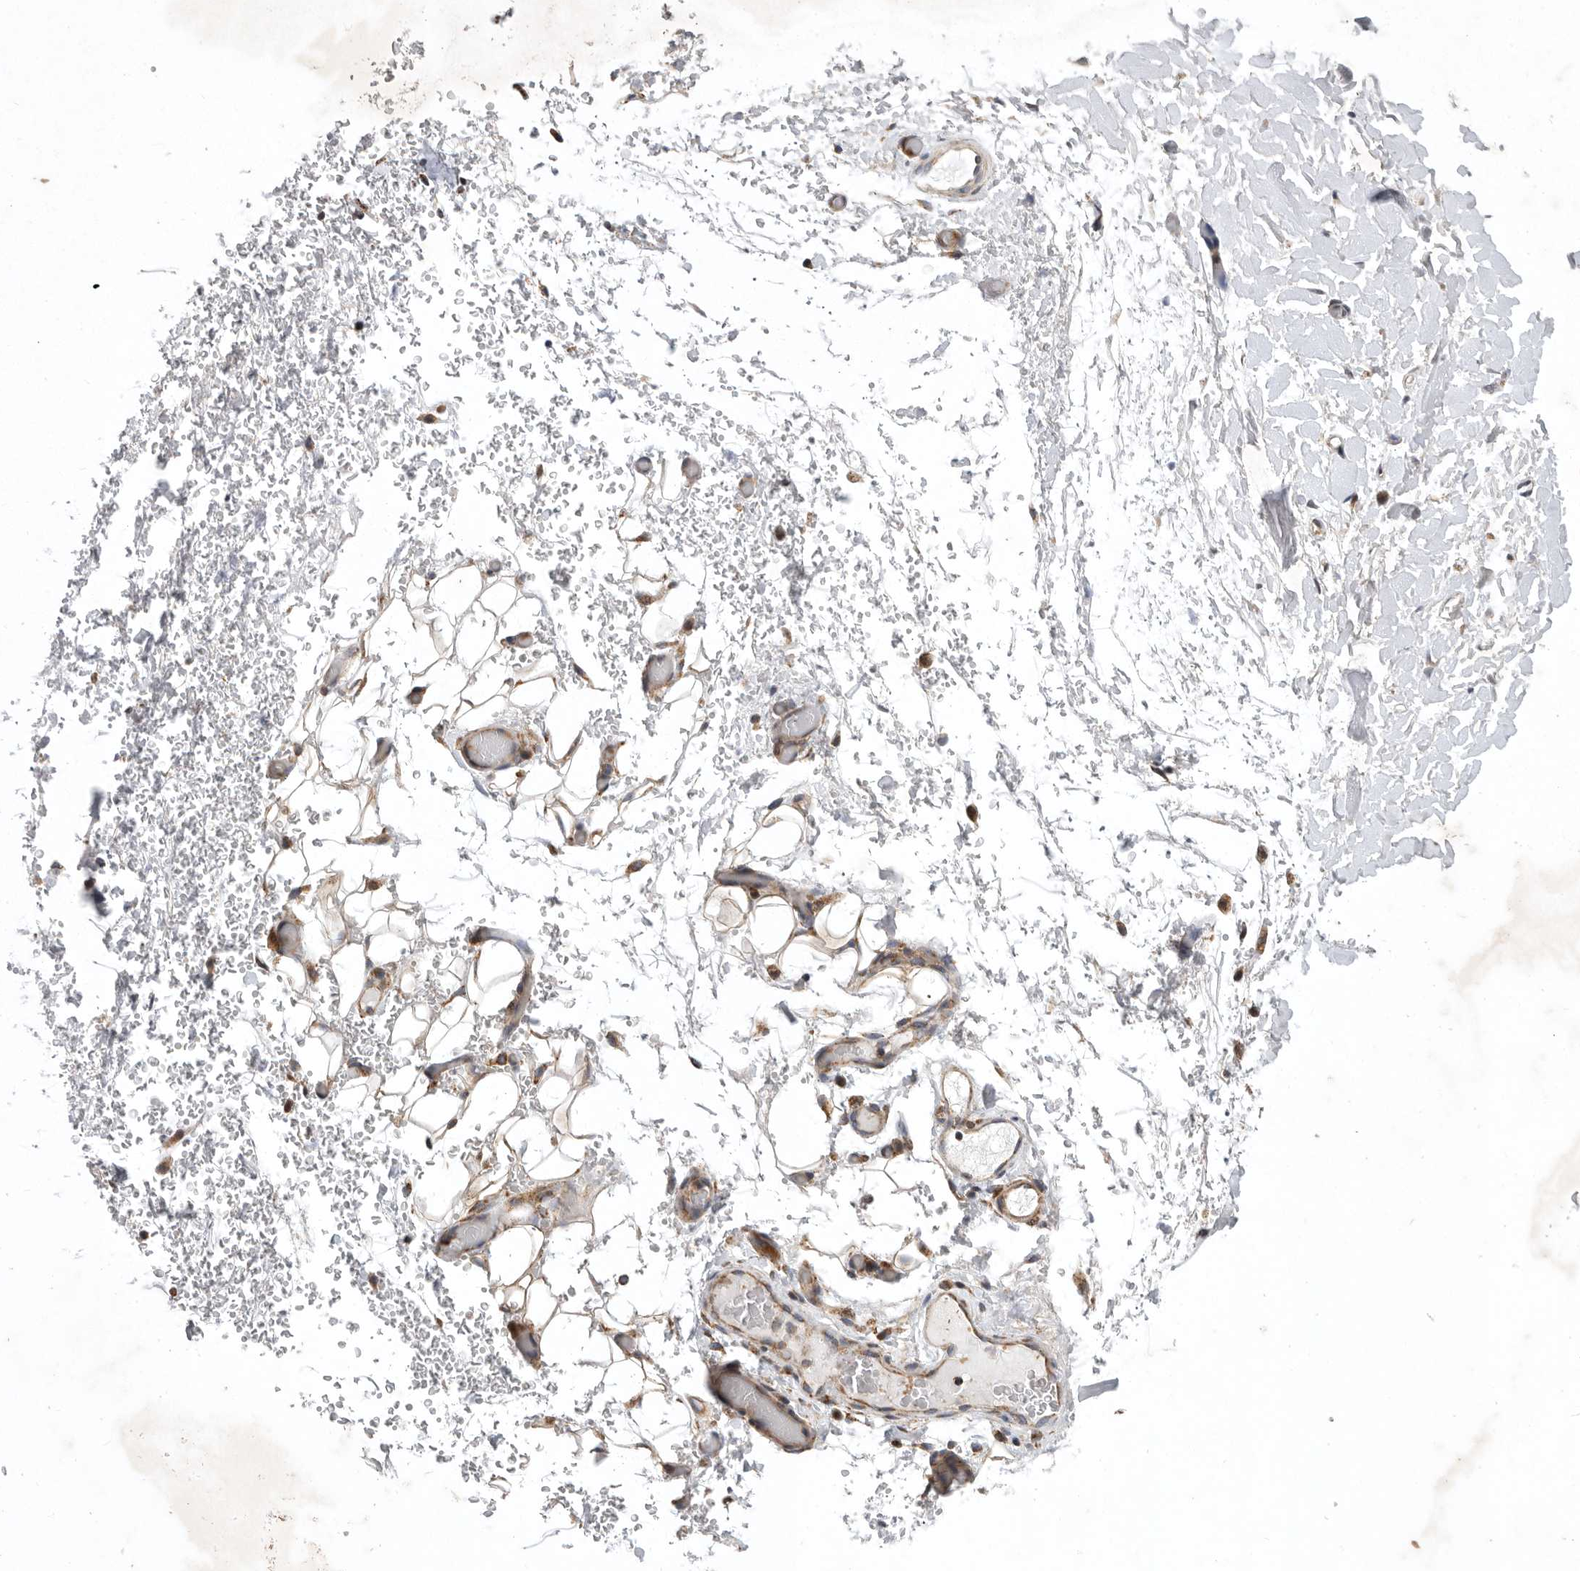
{"staining": {"intensity": "negative", "quantity": "none", "location": "none"}, "tissue": "adipose tissue", "cell_type": "Adipocytes", "image_type": "normal", "snomed": [{"axis": "morphology", "description": "Normal tissue, NOS"}, {"axis": "morphology", "description": "Adenocarcinoma, NOS"}, {"axis": "topography", "description": "Esophagus"}], "caption": "There is no significant positivity in adipocytes of adipose tissue. (Stains: DAB (3,3'-diaminobenzidine) immunohistochemistry with hematoxylin counter stain, Microscopy: brightfield microscopy at high magnification).", "gene": "MPZL1", "patient": {"sex": "male", "age": 62}}